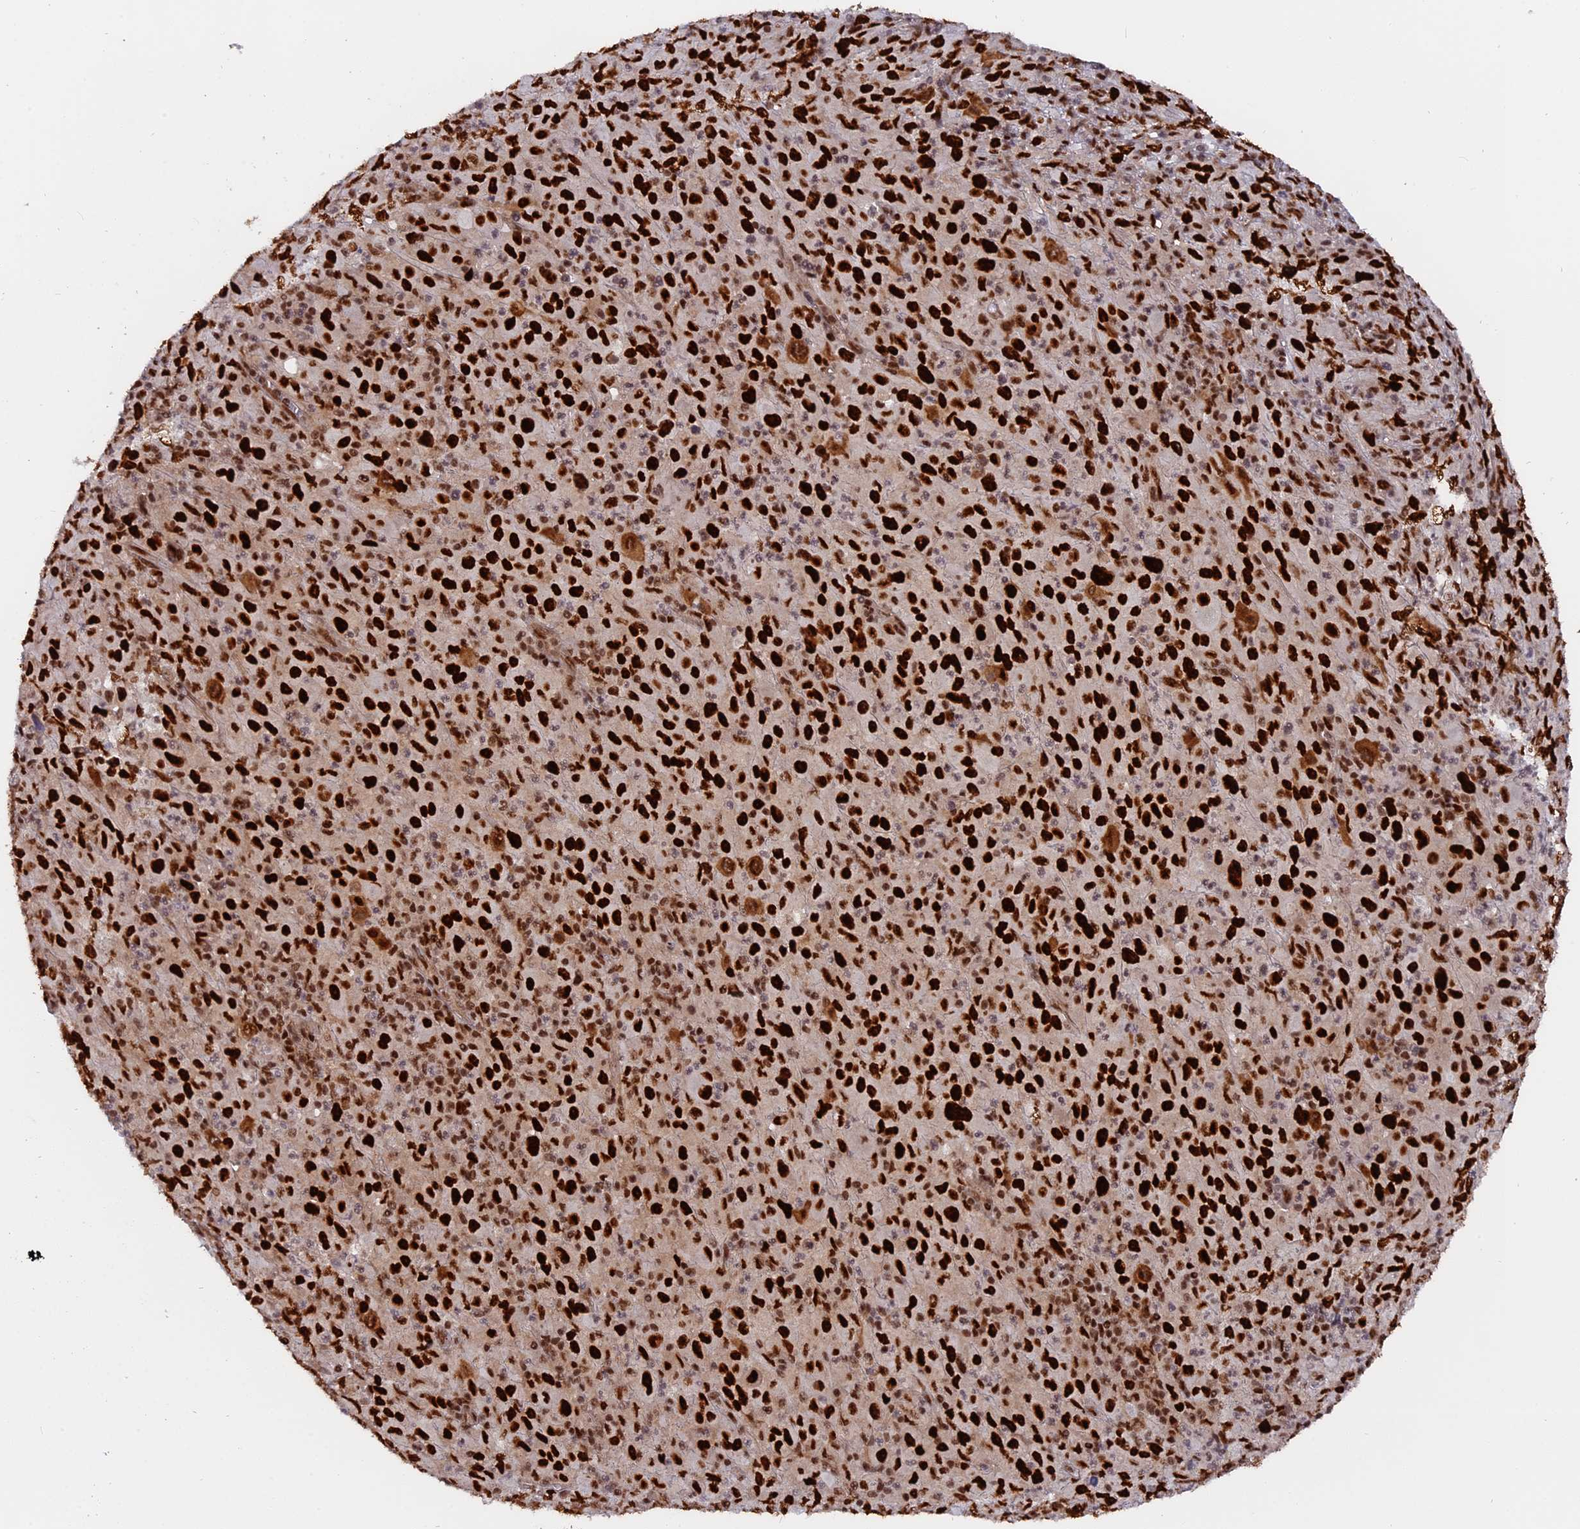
{"staining": {"intensity": "strong", "quantity": ">75%", "location": "nuclear"}, "tissue": "melanoma", "cell_type": "Tumor cells", "image_type": "cancer", "snomed": [{"axis": "morphology", "description": "Malignant melanoma, Metastatic site"}, {"axis": "topography", "description": "Skin"}], "caption": "Protein staining of malignant melanoma (metastatic site) tissue exhibits strong nuclear staining in about >75% of tumor cells.", "gene": "RAMAC", "patient": {"sex": "female", "age": 56}}